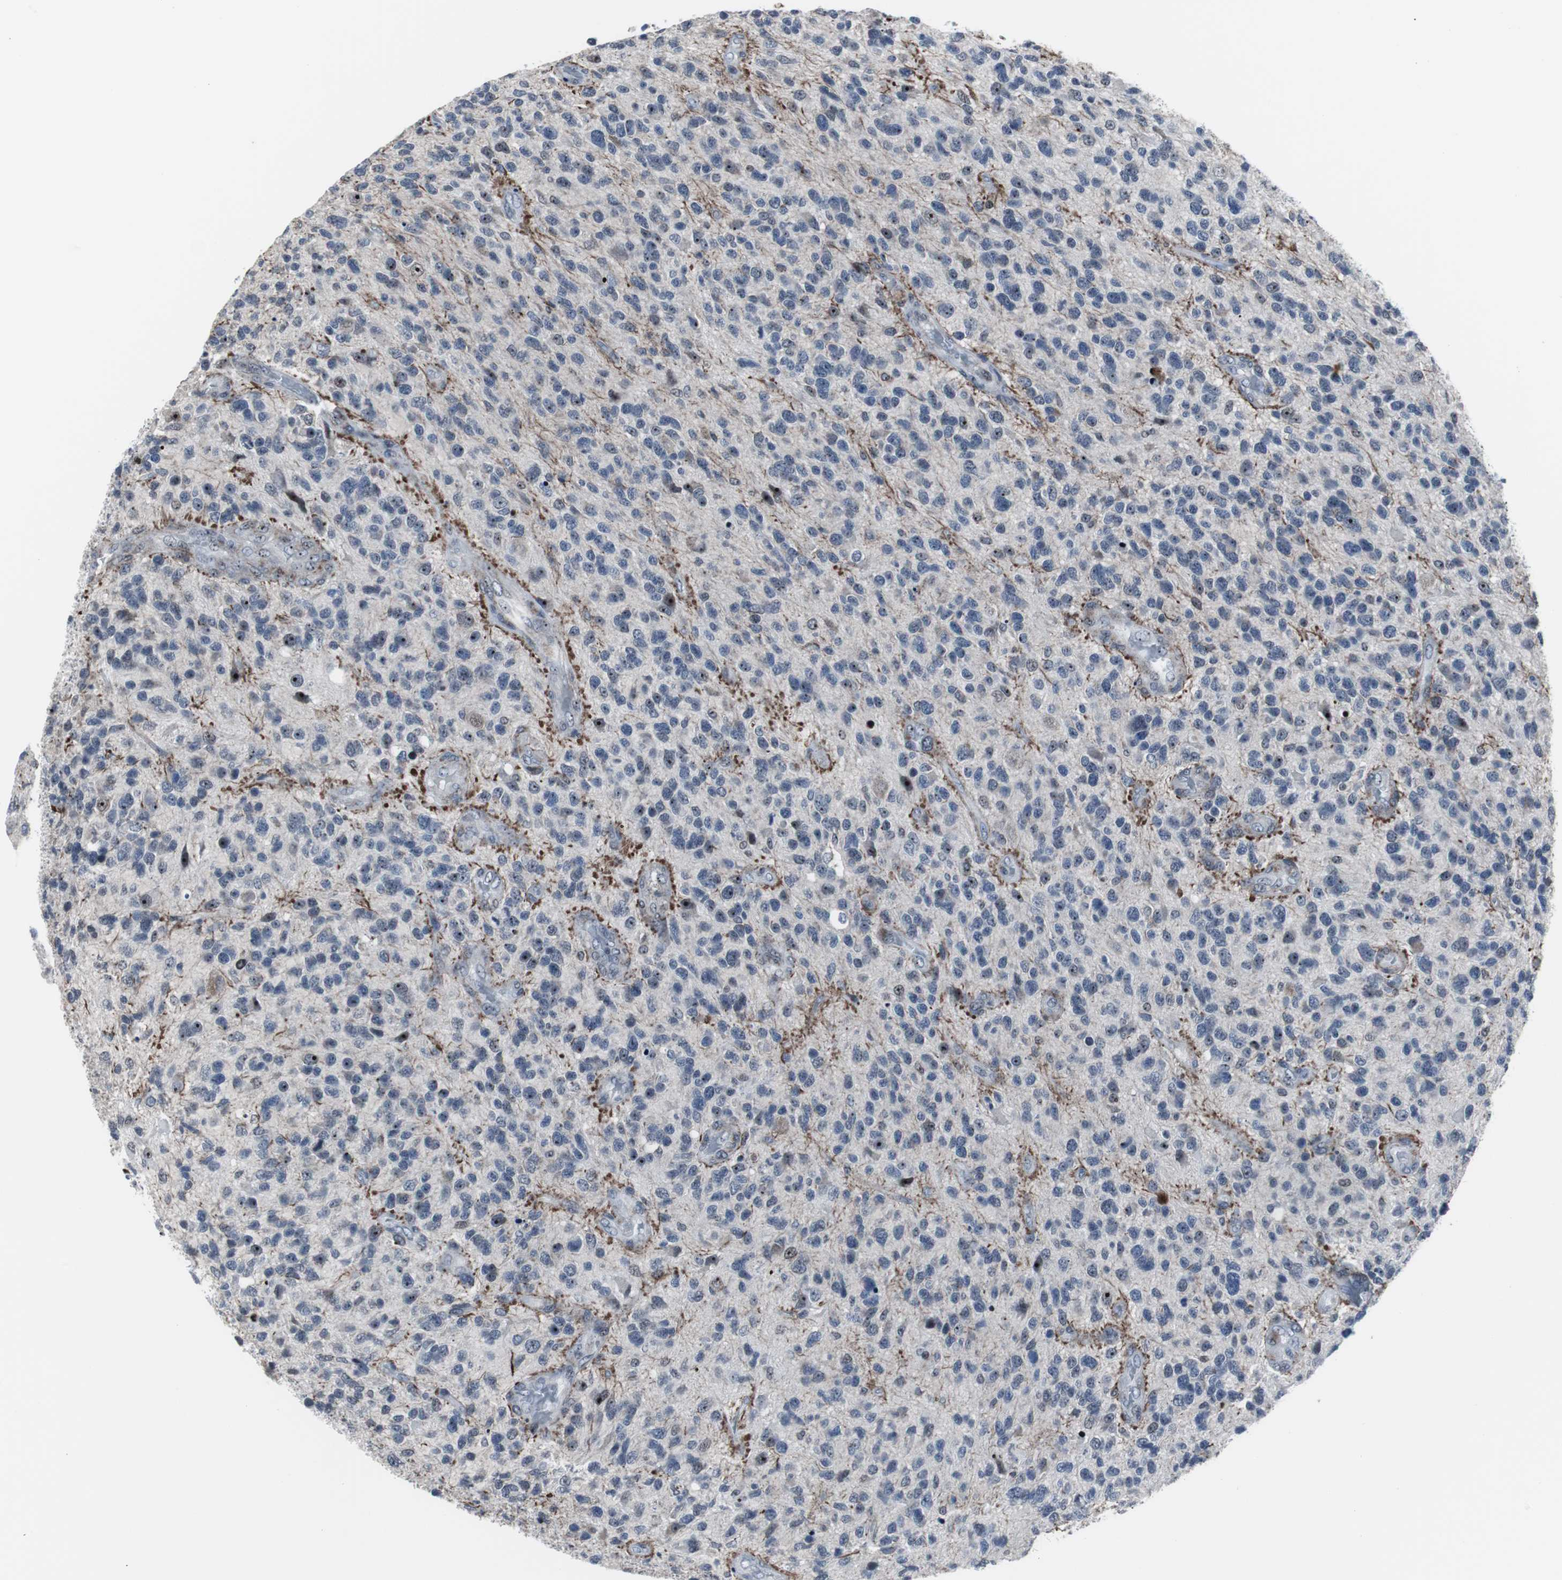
{"staining": {"intensity": "negative", "quantity": "none", "location": "none"}, "tissue": "glioma", "cell_type": "Tumor cells", "image_type": "cancer", "snomed": [{"axis": "morphology", "description": "Glioma, malignant, High grade"}, {"axis": "topography", "description": "Brain"}], "caption": "Micrograph shows no protein staining in tumor cells of glioma tissue.", "gene": "DOK1", "patient": {"sex": "female", "age": 58}}